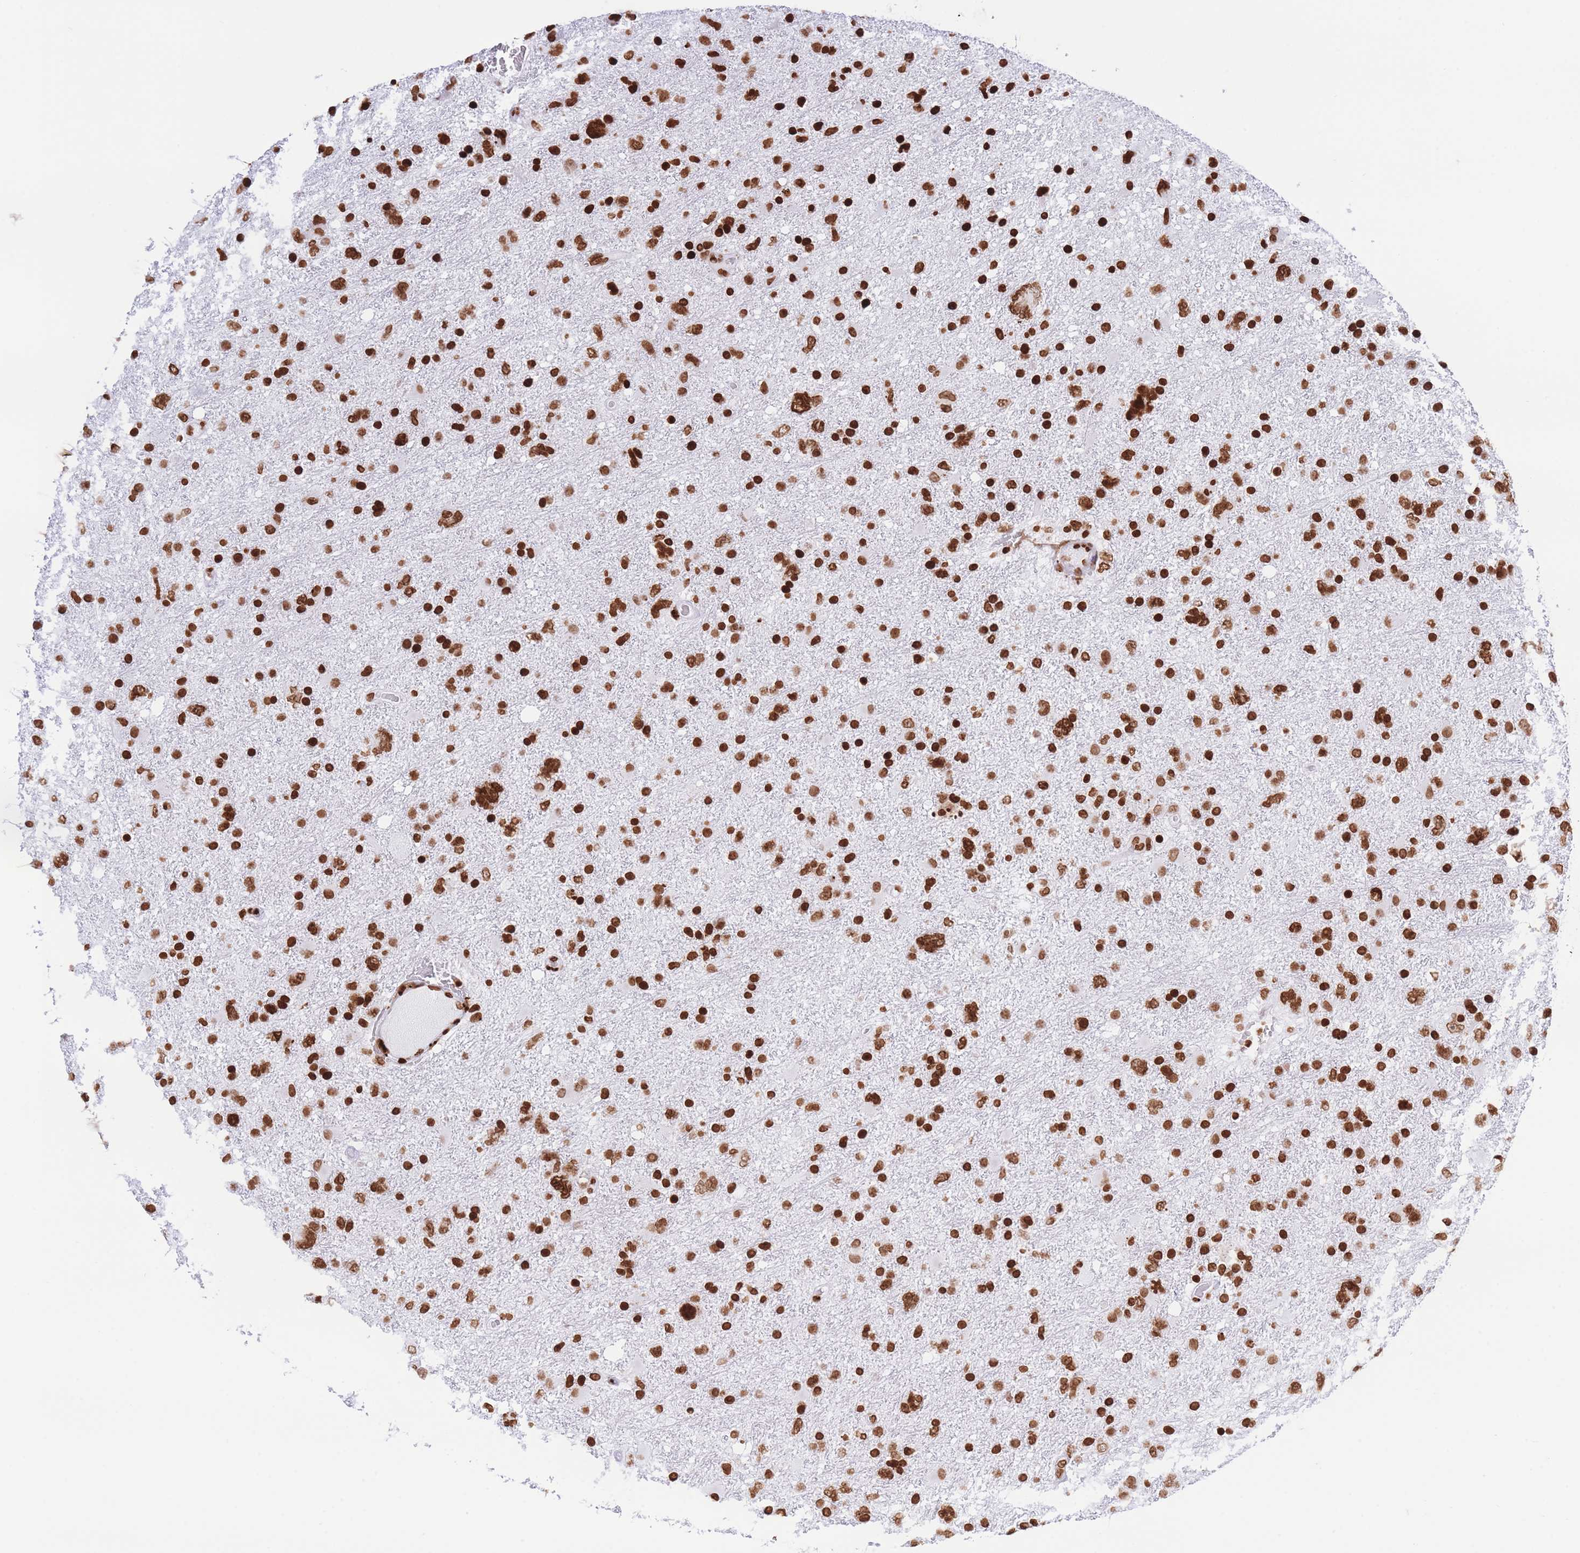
{"staining": {"intensity": "strong", "quantity": ">75%", "location": "nuclear"}, "tissue": "glioma", "cell_type": "Tumor cells", "image_type": "cancer", "snomed": [{"axis": "morphology", "description": "Glioma, malignant, High grade"}, {"axis": "topography", "description": "Brain"}], "caption": "Malignant glioma (high-grade) stained for a protein (brown) demonstrates strong nuclear positive staining in approximately >75% of tumor cells.", "gene": "H2BC11", "patient": {"sex": "male", "age": 61}}